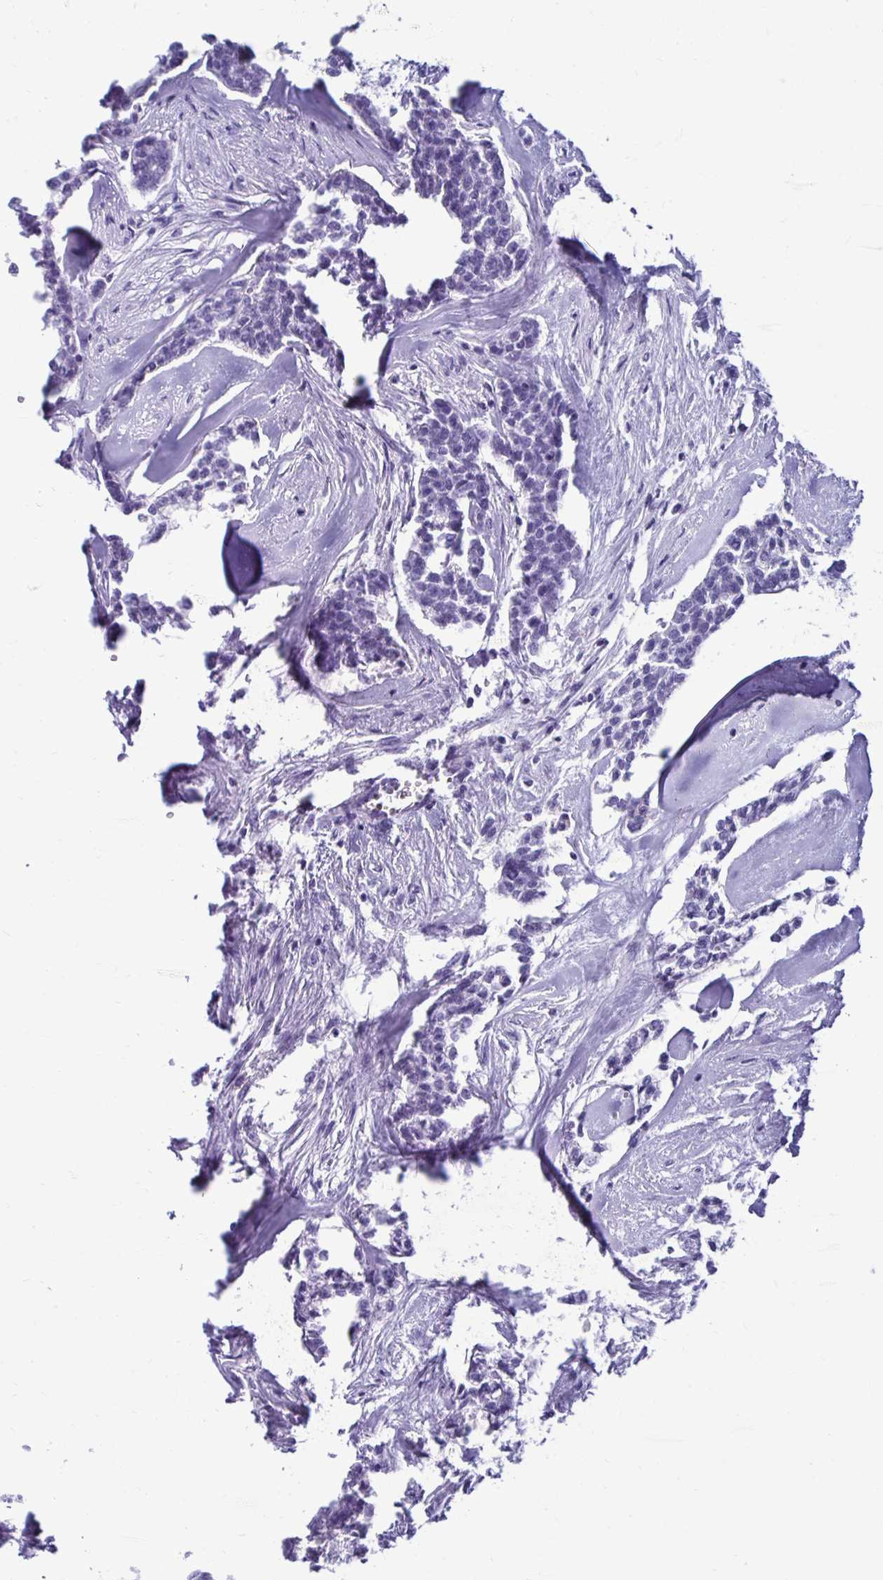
{"staining": {"intensity": "negative", "quantity": "none", "location": "none"}, "tissue": "head and neck cancer", "cell_type": "Tumor cells", "image_type": "cancer", "snomed": [{"axis": "morphology", "description": "Adenocarcinoma, NOS"}, {"axis": "topography", "description": "Head-Neck"}], "caption": "Immunohistochemistry of human head and neck cancer shows no expression in tumor cells.", "gene": "CST5", "patient": {"sex": "male", "age": 81}}